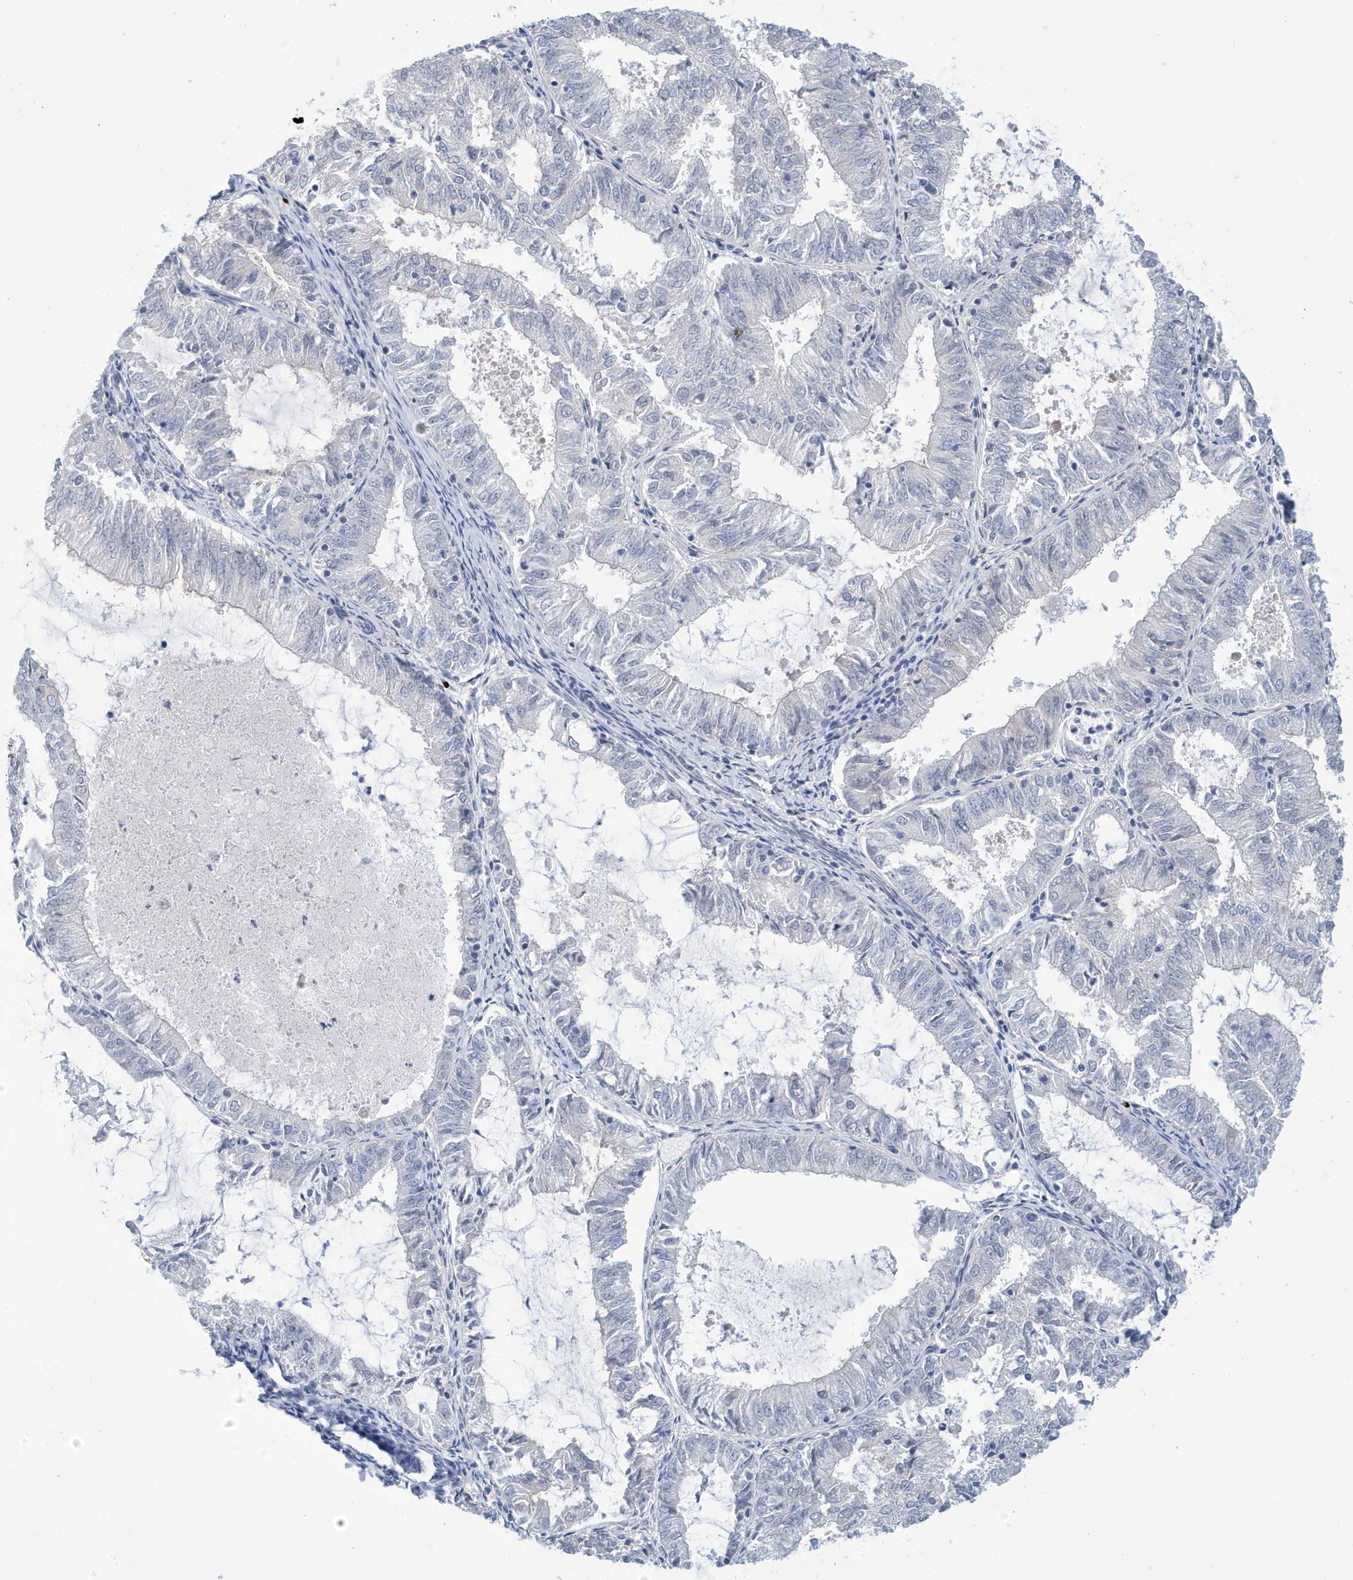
{"staining": {"intensity": "negative", "quantity": "none", "location": "none"}, "tissue": "endometrial cancer", "cell_type": "Tumor cells", "image_type": "cancer", "snomed": [{"axis": "morphology", "description": "Adenocarcinoma, NOS"}, {"axis": "topography", "description": "Endometrium"}], "caption": "Photomicrograph shows no protein expression in tumor cells of endometrial cancer tissue.", "gene": "VTA1", "patient": {"sex": "female", "age": 57}}